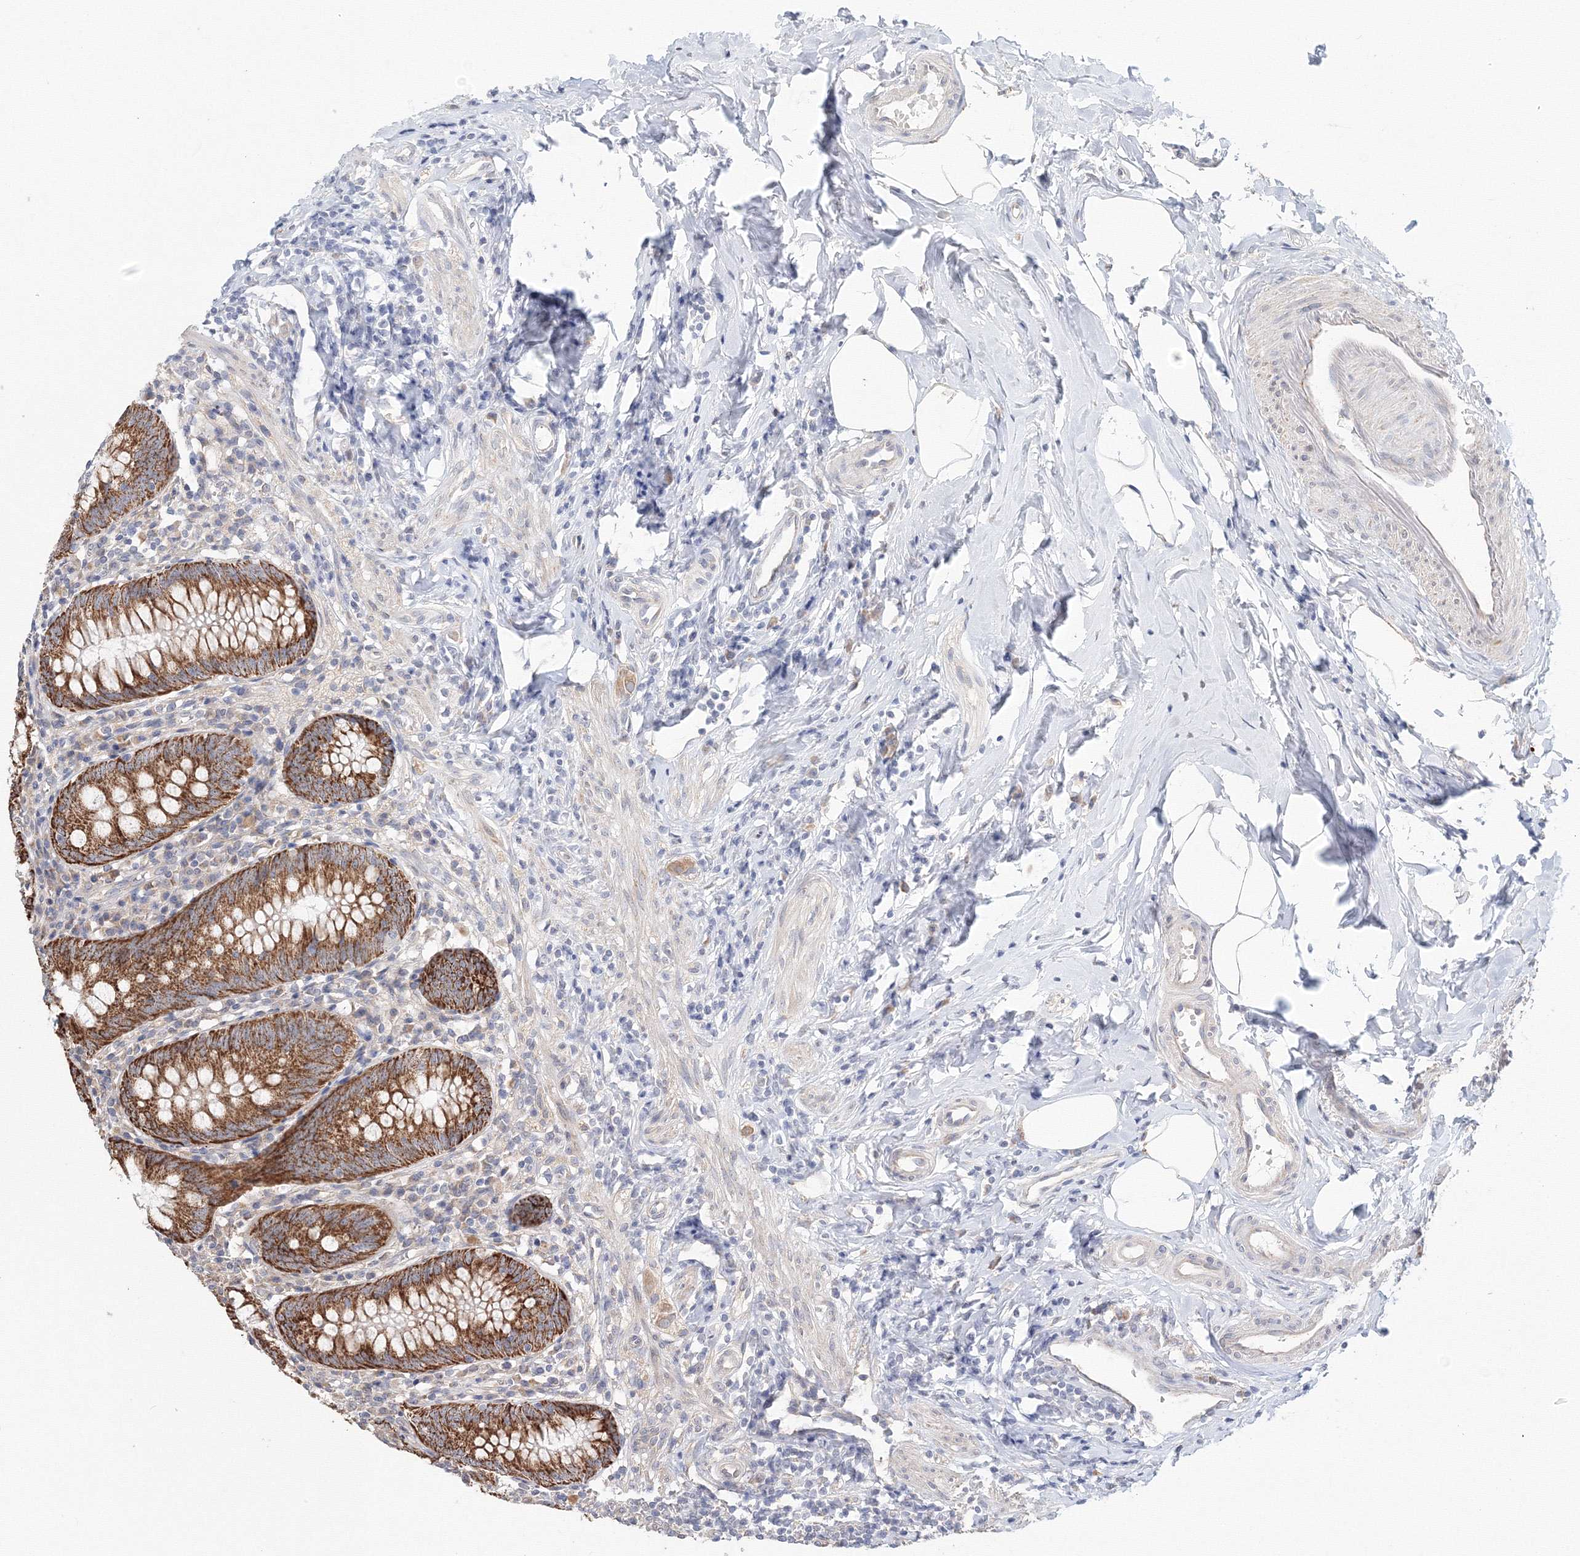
{"staining": {"intensity": "strong", "quantity": ">75%", "location": "cytoplasmic/membranous"}, "tissue": "appendix", "cell_type": "Glandular cells", "image_type": "normal", "snomed": [{"axis": "morphology", "description": "Normal tissue, NOS"}, {"axis": "topography", "description": "Appendix"}], "caption": "Immunohistochemistry (IHC) photomicrograph of benign appendix: appendix stained using immunohistochemistry displays high levels of strong protein expression localized specifically in the cytoplasmic/membranous of glandular cells, appearing as a cytoplasmic/membranous brown color.", "gene": "DHRS12", "patient": {"sex": "female", "age": 54}}